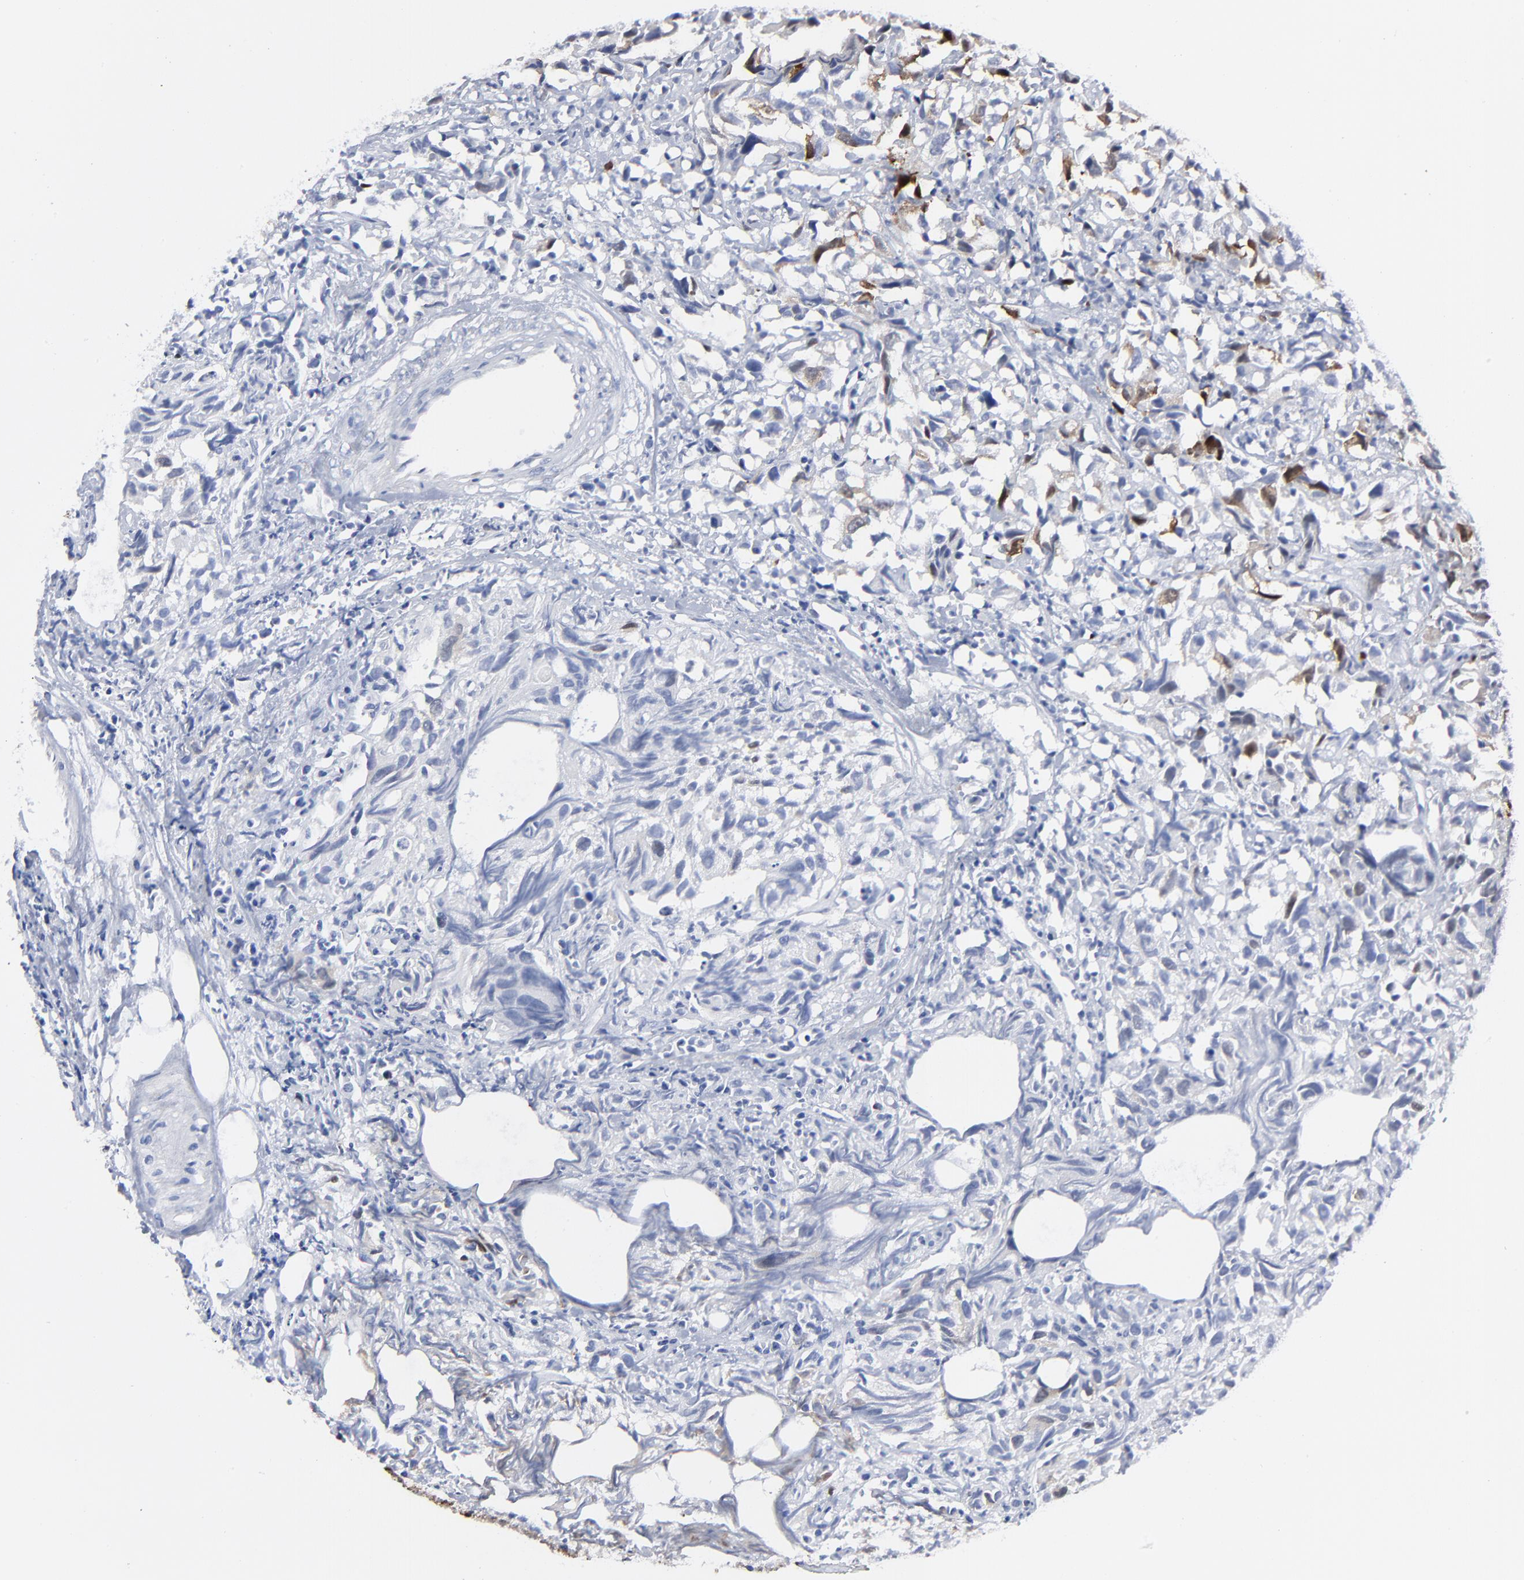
{"staining": {"intensity": "strong", "quantity": "<25%", "location": "cytoplasmic/membranous,nuclear"}, "tissue": "urothelial cancer", "cell_type": "Tumor cells", "image_type": "cancer", "snomed": [{"axis": "morphology", "description": "Urothelial carcinoma, High grade"}, {"axis": "topography", "description": "Urinary bladder"}], "caption": "IHC (DAB) staining of human urothelial carcinoma (high-grade) displays strong cytoplasmic/membranous and nuclear protein expression in about <25% of tumor cells.", "gene": "CDK1", "patient": {"sex": "female", "age": 75}}